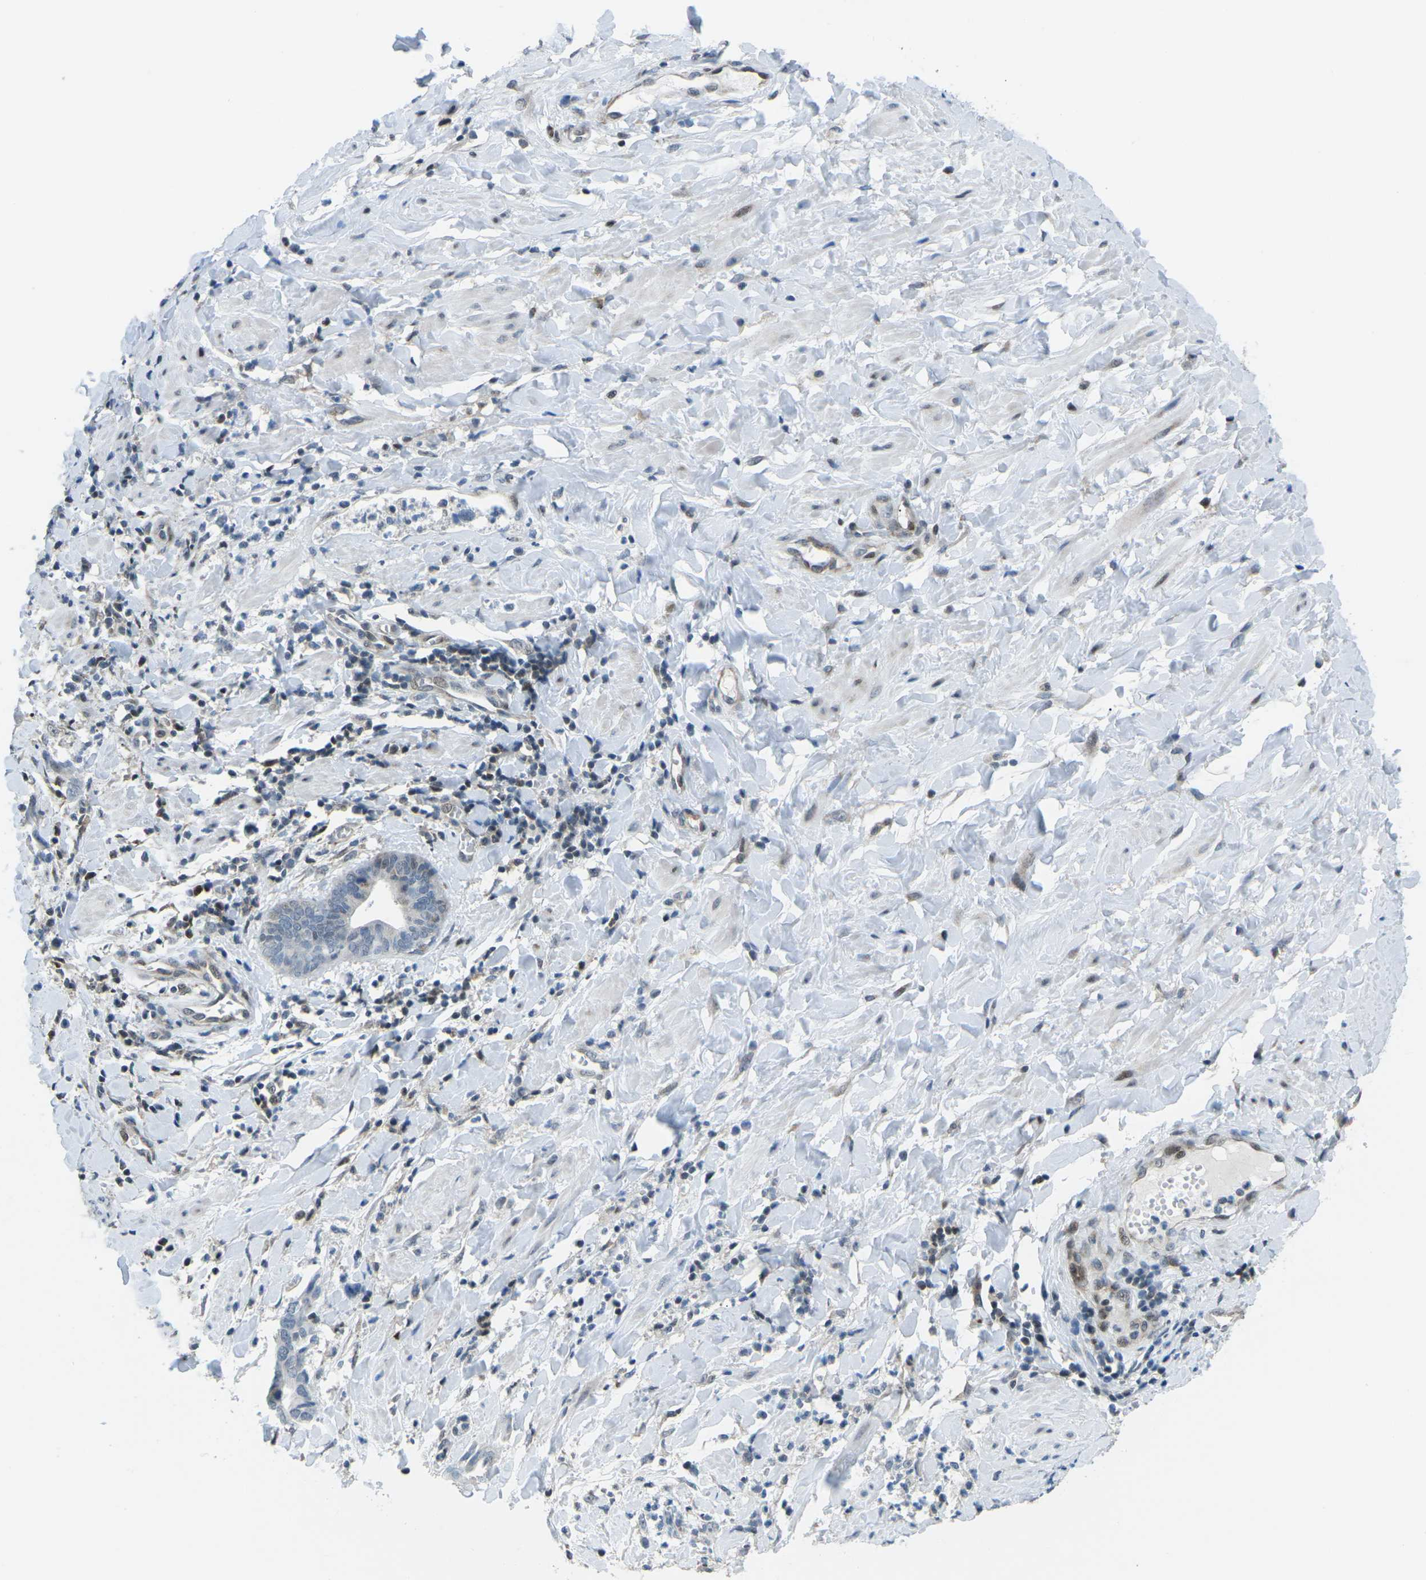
{"staining": {"intensity": "negative", "quantity": "none", "location": "none"}, "tissue": "cervical cancer", "cell_type": "Tumor cells", "image_type": "cancer", "snomed": [{"axis": "morphology", "description": "Adenocarcinoma, NOS"}, {"axis": "topography", "description": "Cervix"}], "caption": "Tumor cells are negative for protein expression in human cervical adenocarcinoma.", "gene": "MBNL1", "patient": {"sex": "female", "age": 44}}